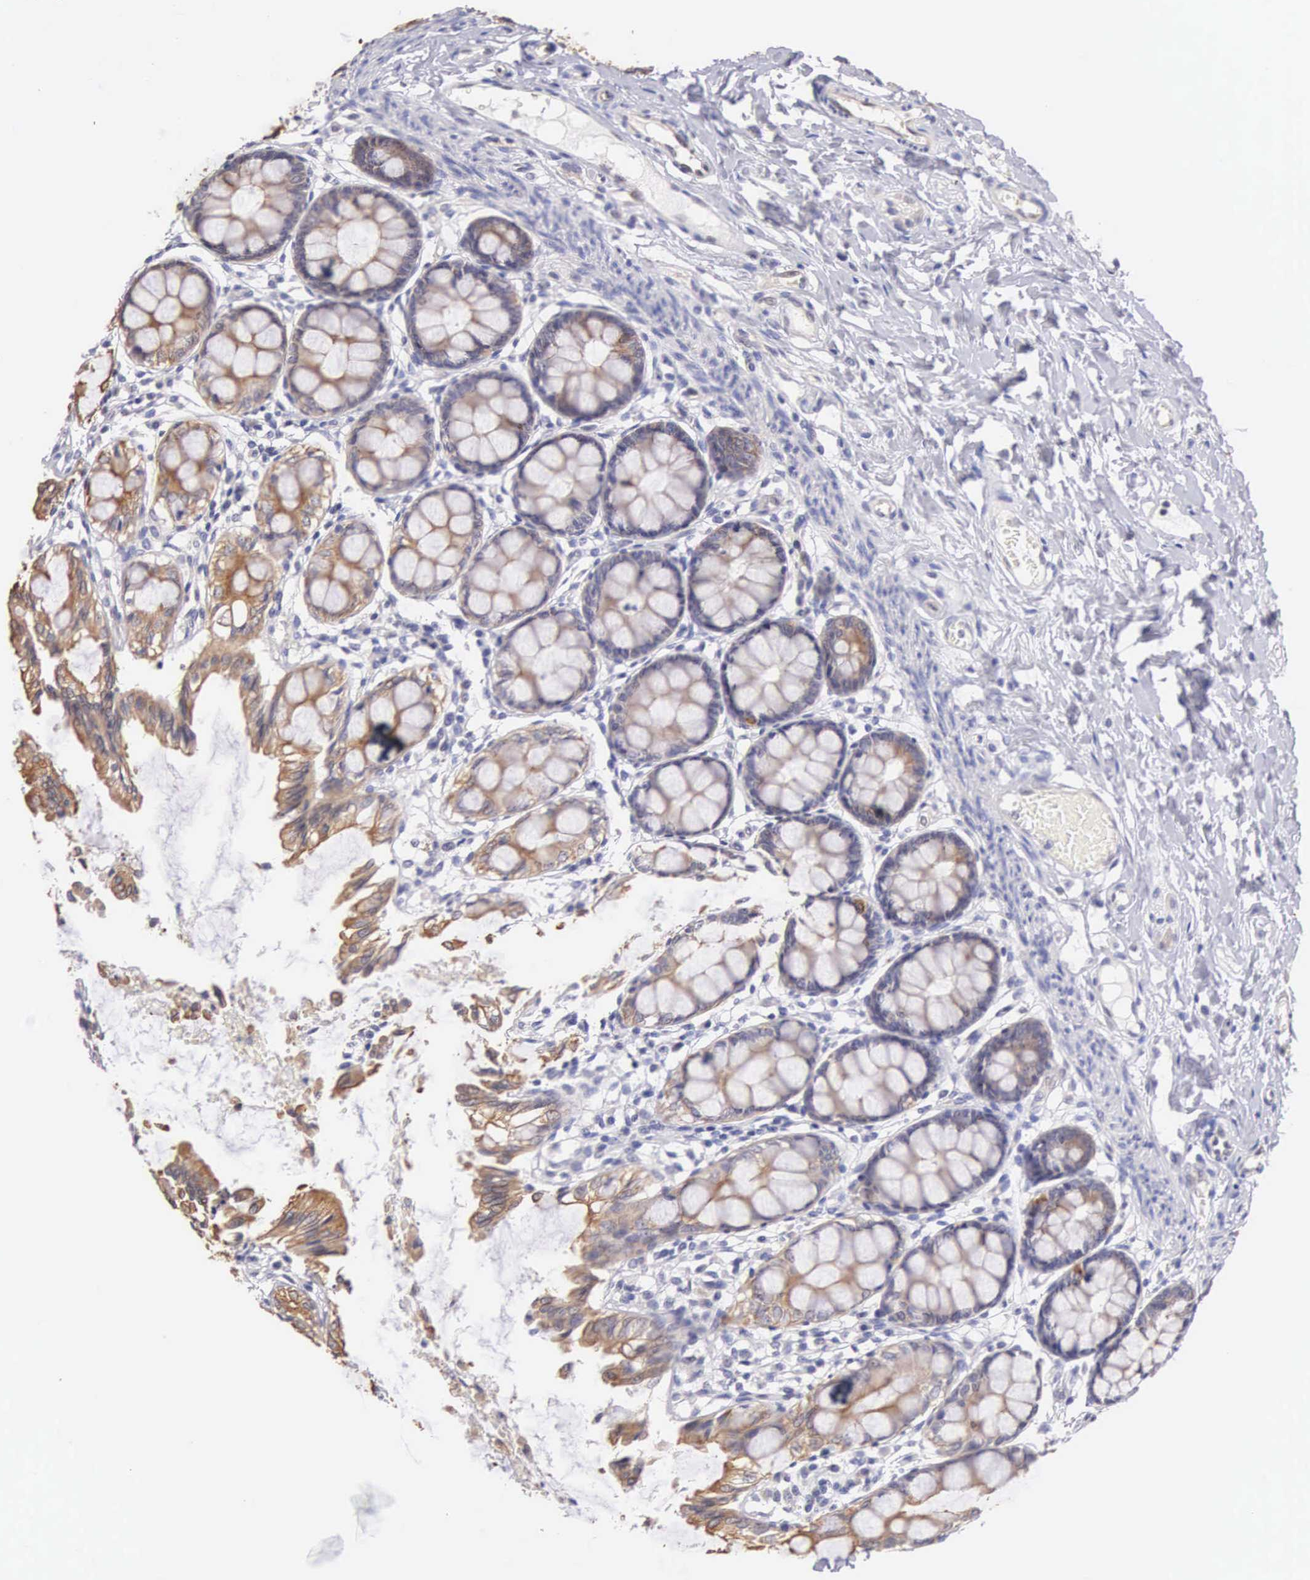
{"staining": {"intensity": "negative", "quantity": "none", "location": "none"}, "tissue": "colon", "cell_type": "Endothelial cells", "image_type": "normal", "snomed": [{"axis": "morphology", "description": "Normal tissue, NOS"}, {"axis": "topography", "description": "Colon"}], "caption": "Protein analysis of normal colon displays no significant staining in endothelial cells.", "gene": "PIR", "patient": {"sex": "male", "age": 54}}